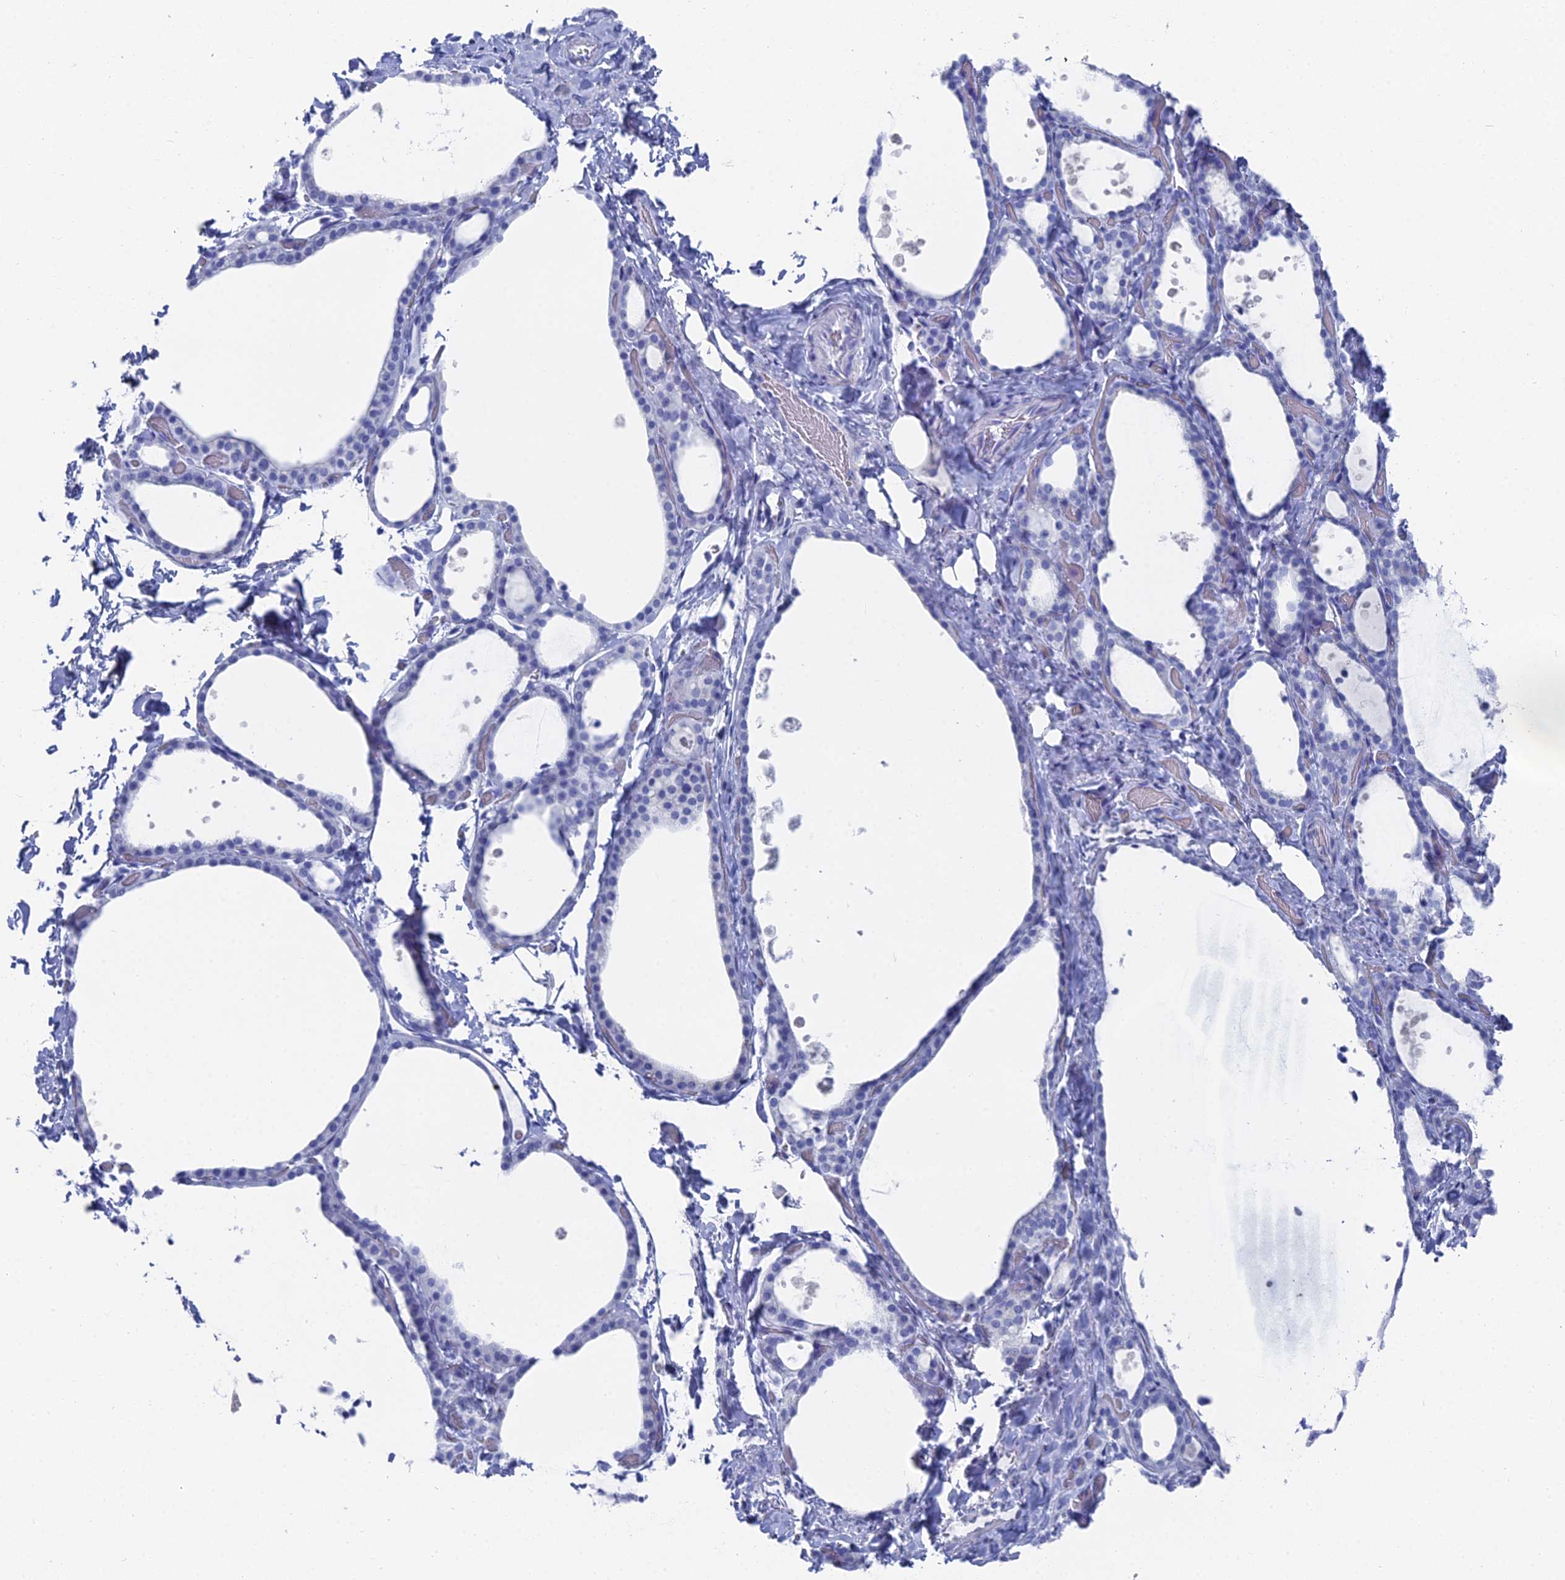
{"staining": {"intensity": "negative", "quantity": "none", "location": "none"}, "tissue": "thyroid gland", "cell_type": "Glandular cells", "image_type": "normal", "snomed": [{"axis": "morphology", "description": "Normal tissue, NOS"}, {"axis": "topography", "description": "Thyroid gland"}], "caption": "Immunohistochemistry (IHC) micrograph of benign human thyroid gland stained for a protein (brown), which displays no expression in glandular cells.", "gene": "ENPP3", "patient": {"sex": "female", "age": 44}}